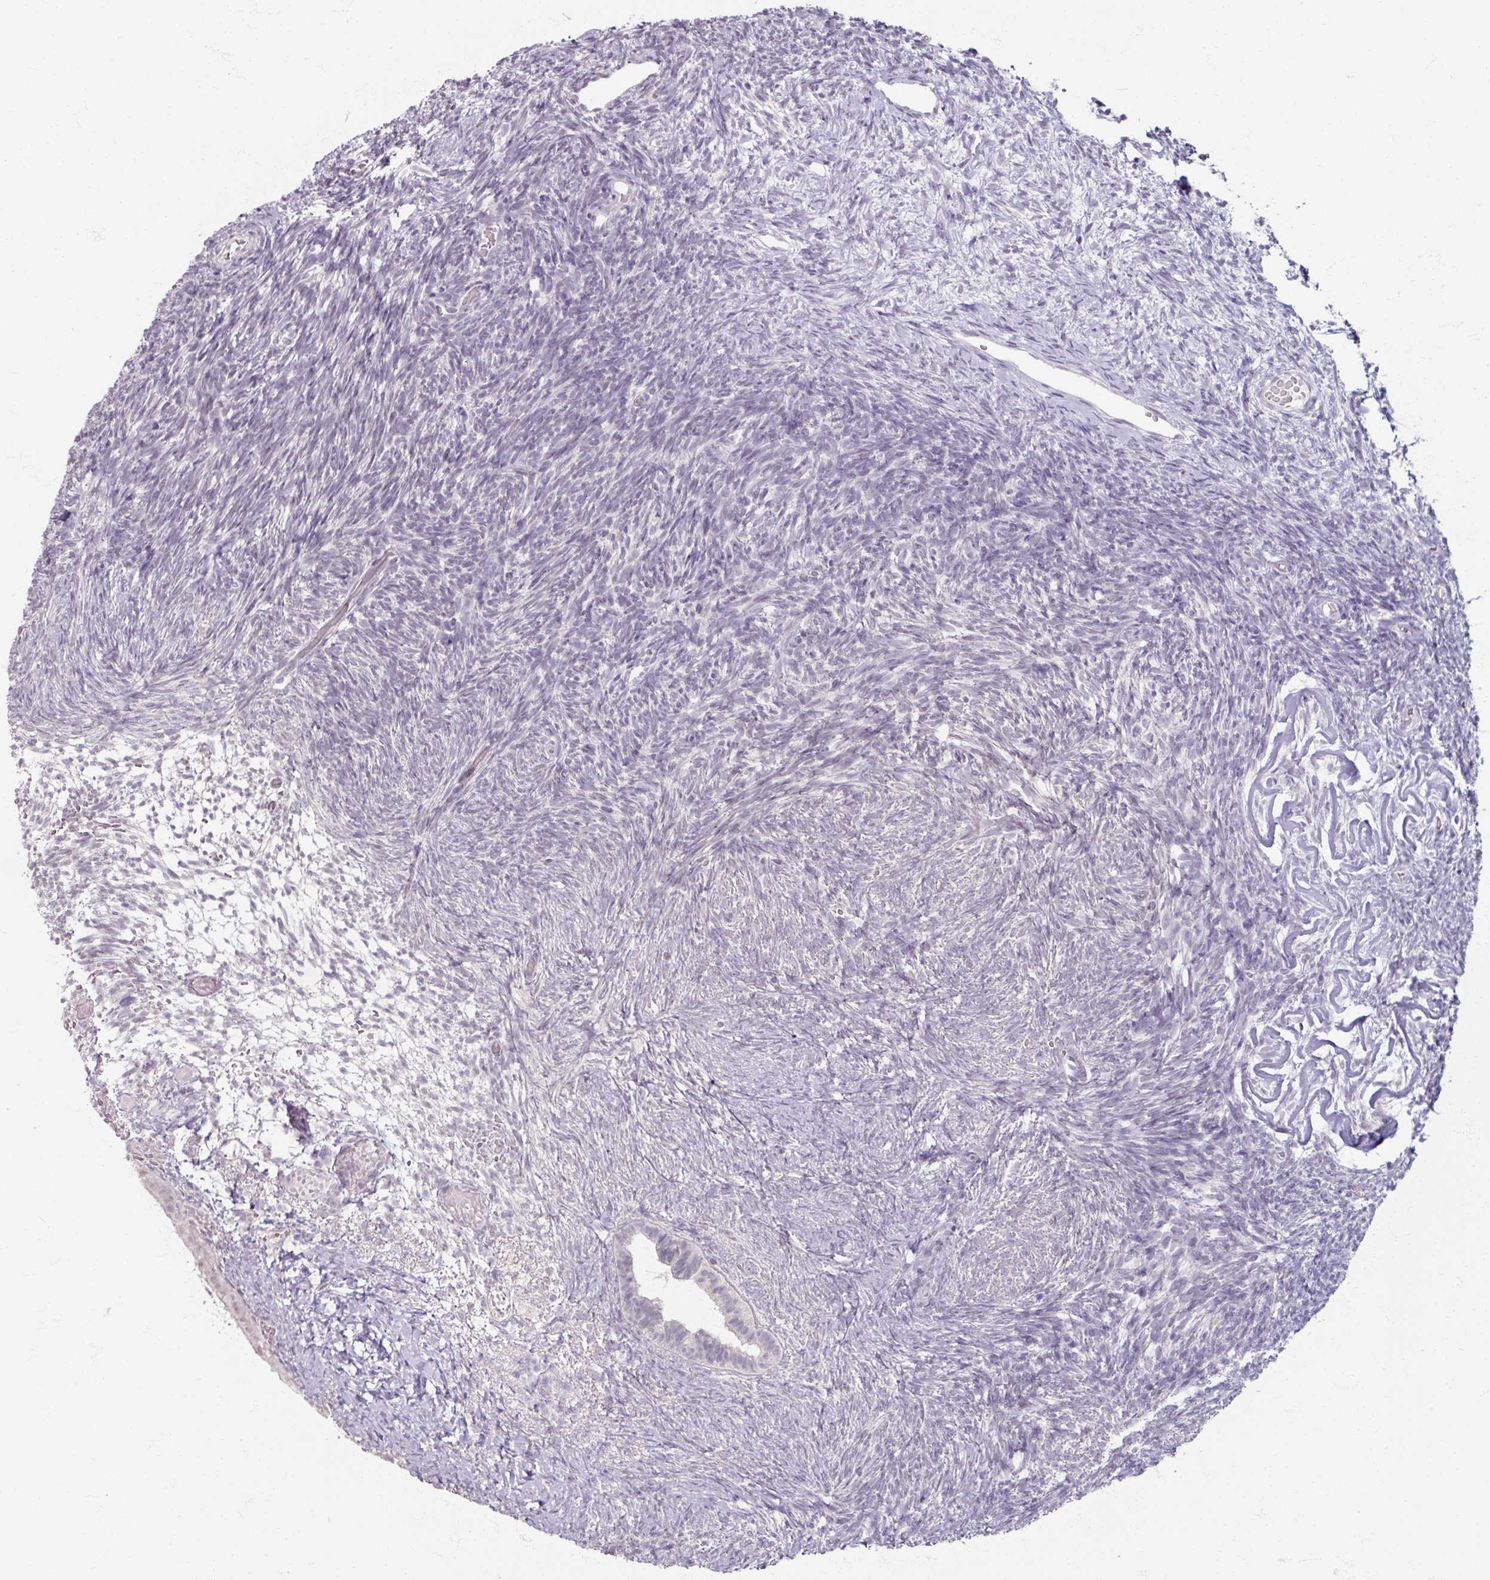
{"staining": {"intensity": "negative", "quantity": "none", "location": "none"}, "tissue": "ovary", "cell_type": "Ovarian stroma cells", "image_type": "normal", "snomed": [{"axis": "morphology", "description": "Normal tissue, NOS"}, {"axis": "topography", "description": "Ovary"}], "caption": "This is a histopathology image of immunohistochemistry (IHC) staining of unremarkable ovary, which shows no staining in ovarian stroma cells.", "gene": "SOX11", "patient": {"sex": "female", "age": 39}}